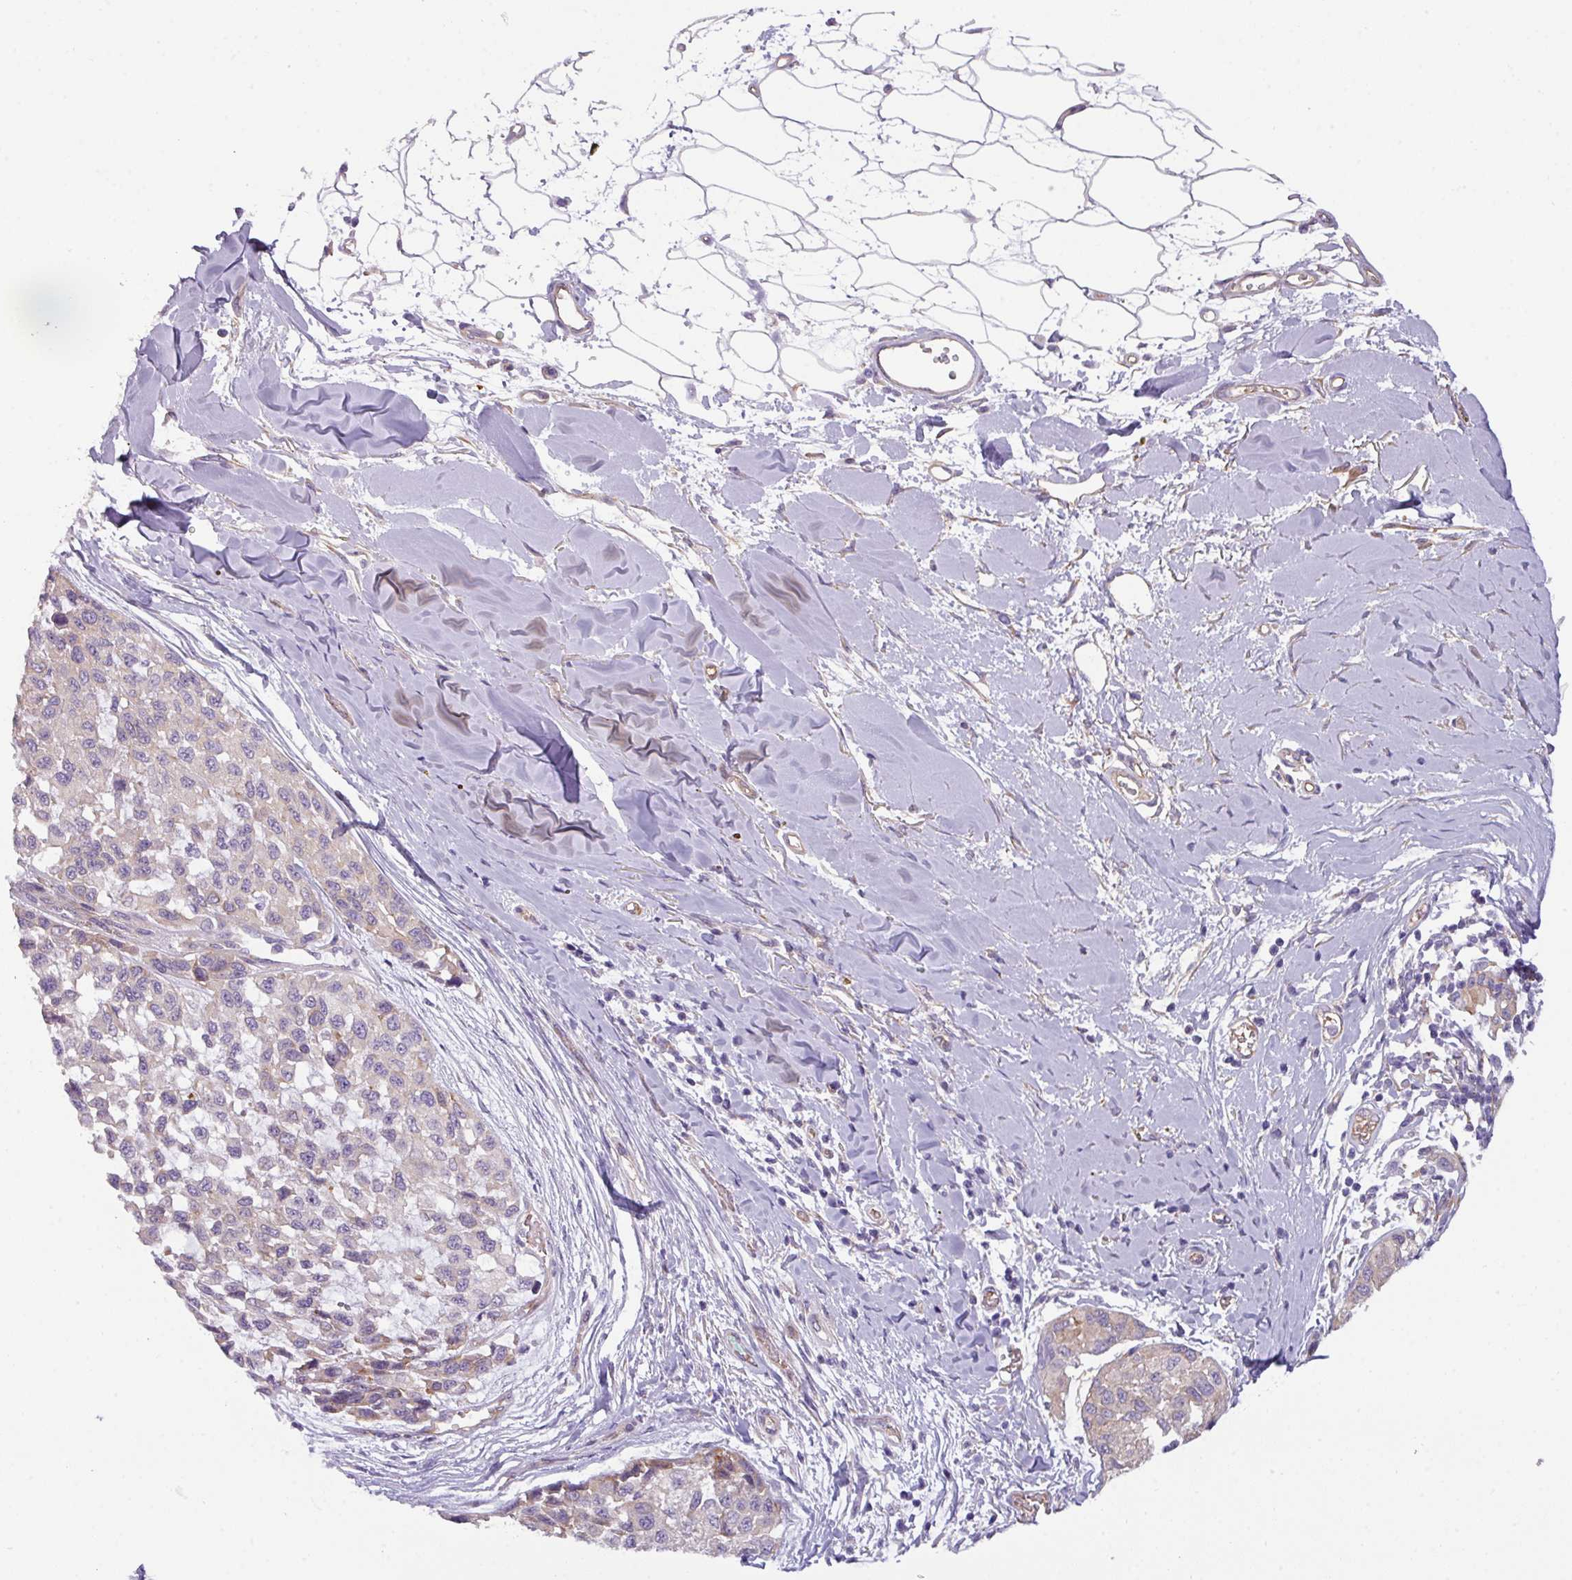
{"staining": {"intensity": "negative", "quantity": "none", "location": "none"}, "tissue": "melanoma", "cell_type": "Tumor cells", "image_type": "cancer", "snomed": [{"axis": "morphology", "description": "Malignant melanoma, NOS"}, {"axis": "topography", "description": "Skin"}], "caption": "DAB (3,3'-diaminobenzidine) immunohistochemical staining of malignant melanoma displays no significant positivity in tumor cells.", "gene": "BUD23", "patient": {"sex": "male", "age": 62}}